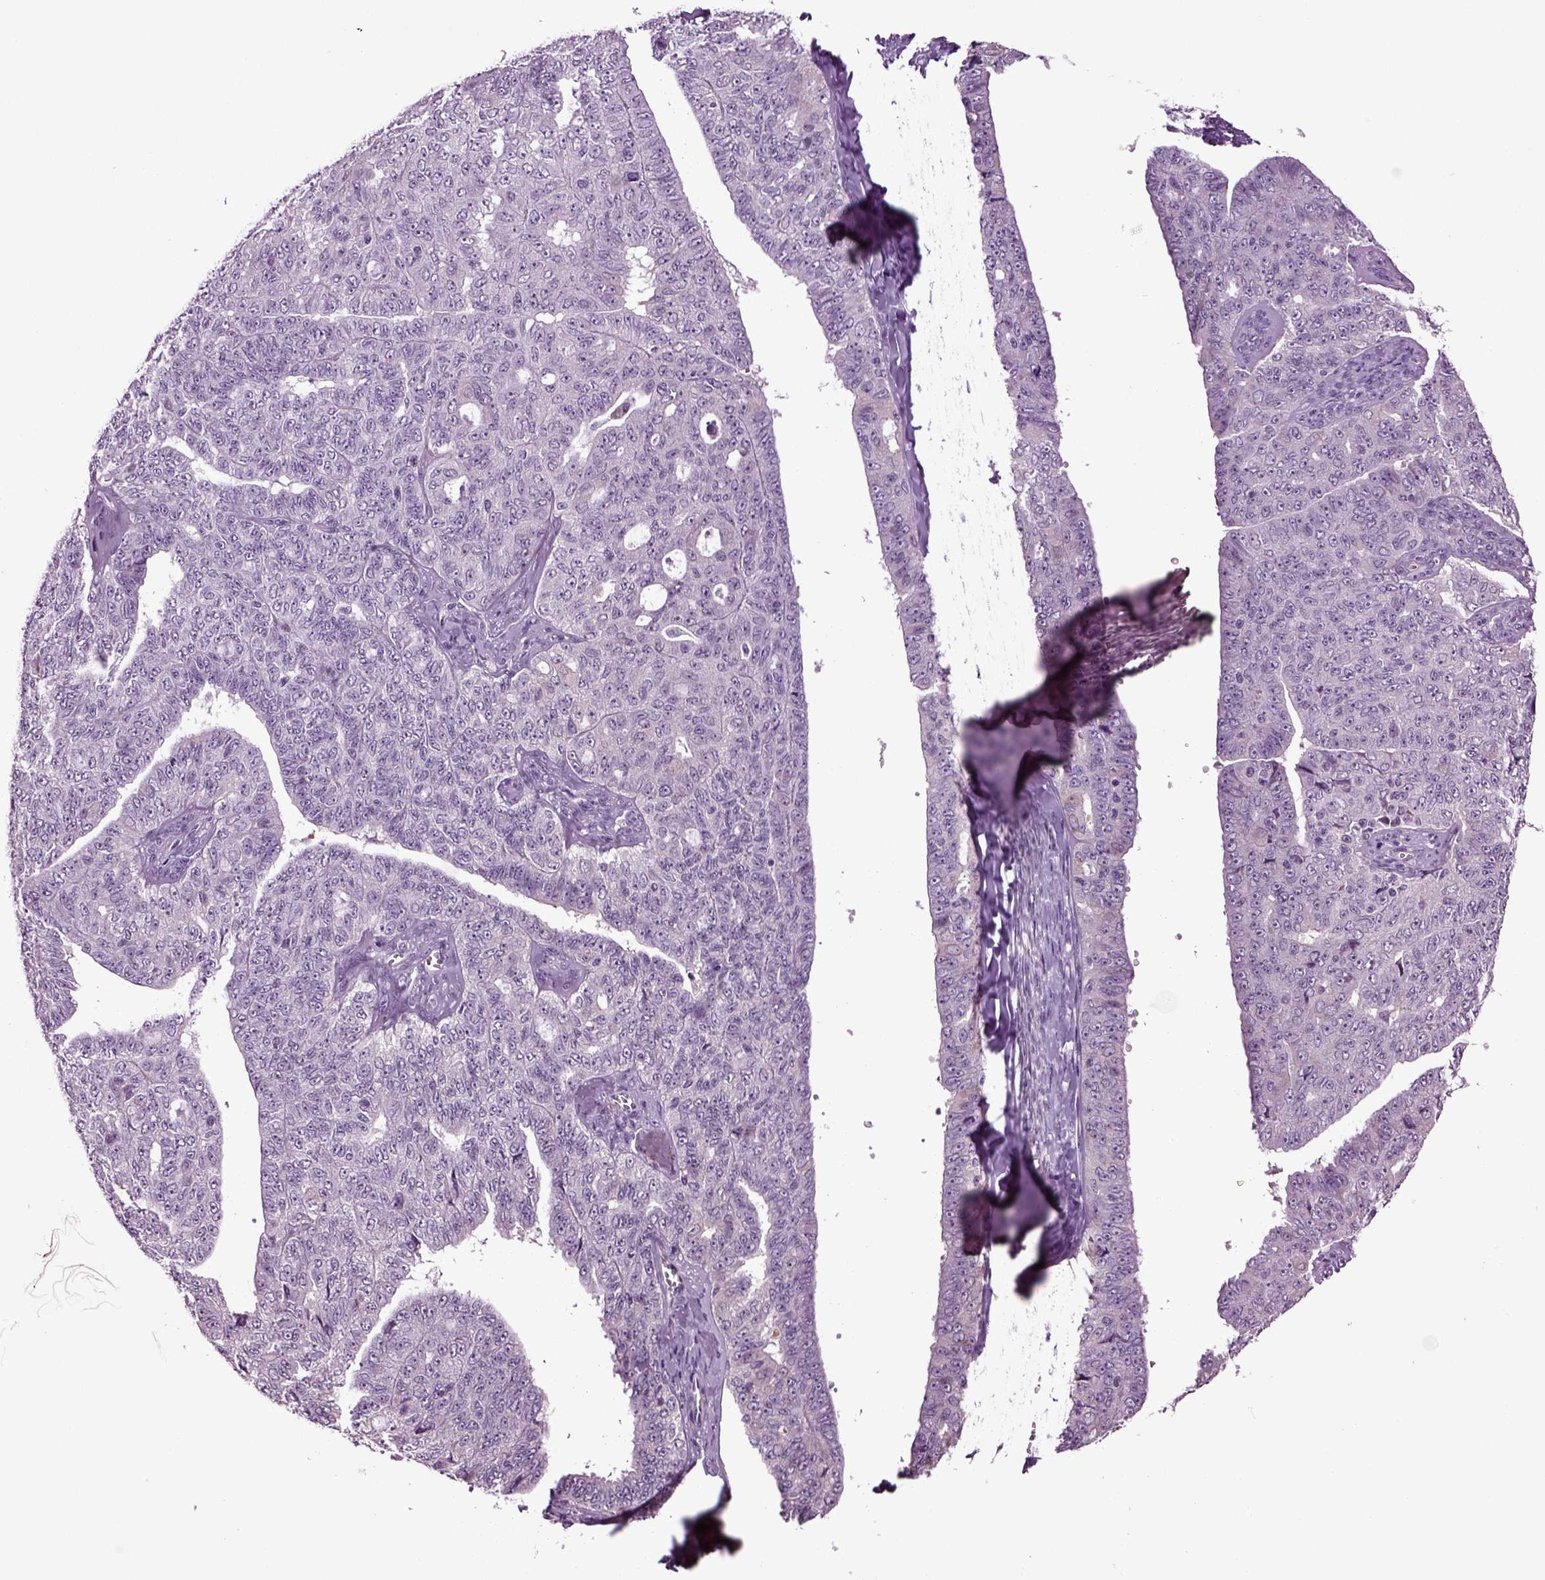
{"staining": {"intensity": "negative", "quantity": "none", "location": "none"}, "tissue": "ovarian cancer", "cell_type": "Tumor cells", "image_type": "cancer", "snomed": [{"axis": "morphology", "description": "Cystadenocarcinoma, serous, NOS"}, {"axis": "topography", "description": "Ovary"}], "caption": "There is no significant expression in tumor cells of ovarian cancer (serous cystadenocarcinoma).", "gene": "PLCH2", "patient": {"sex": "female", "age": 71}}